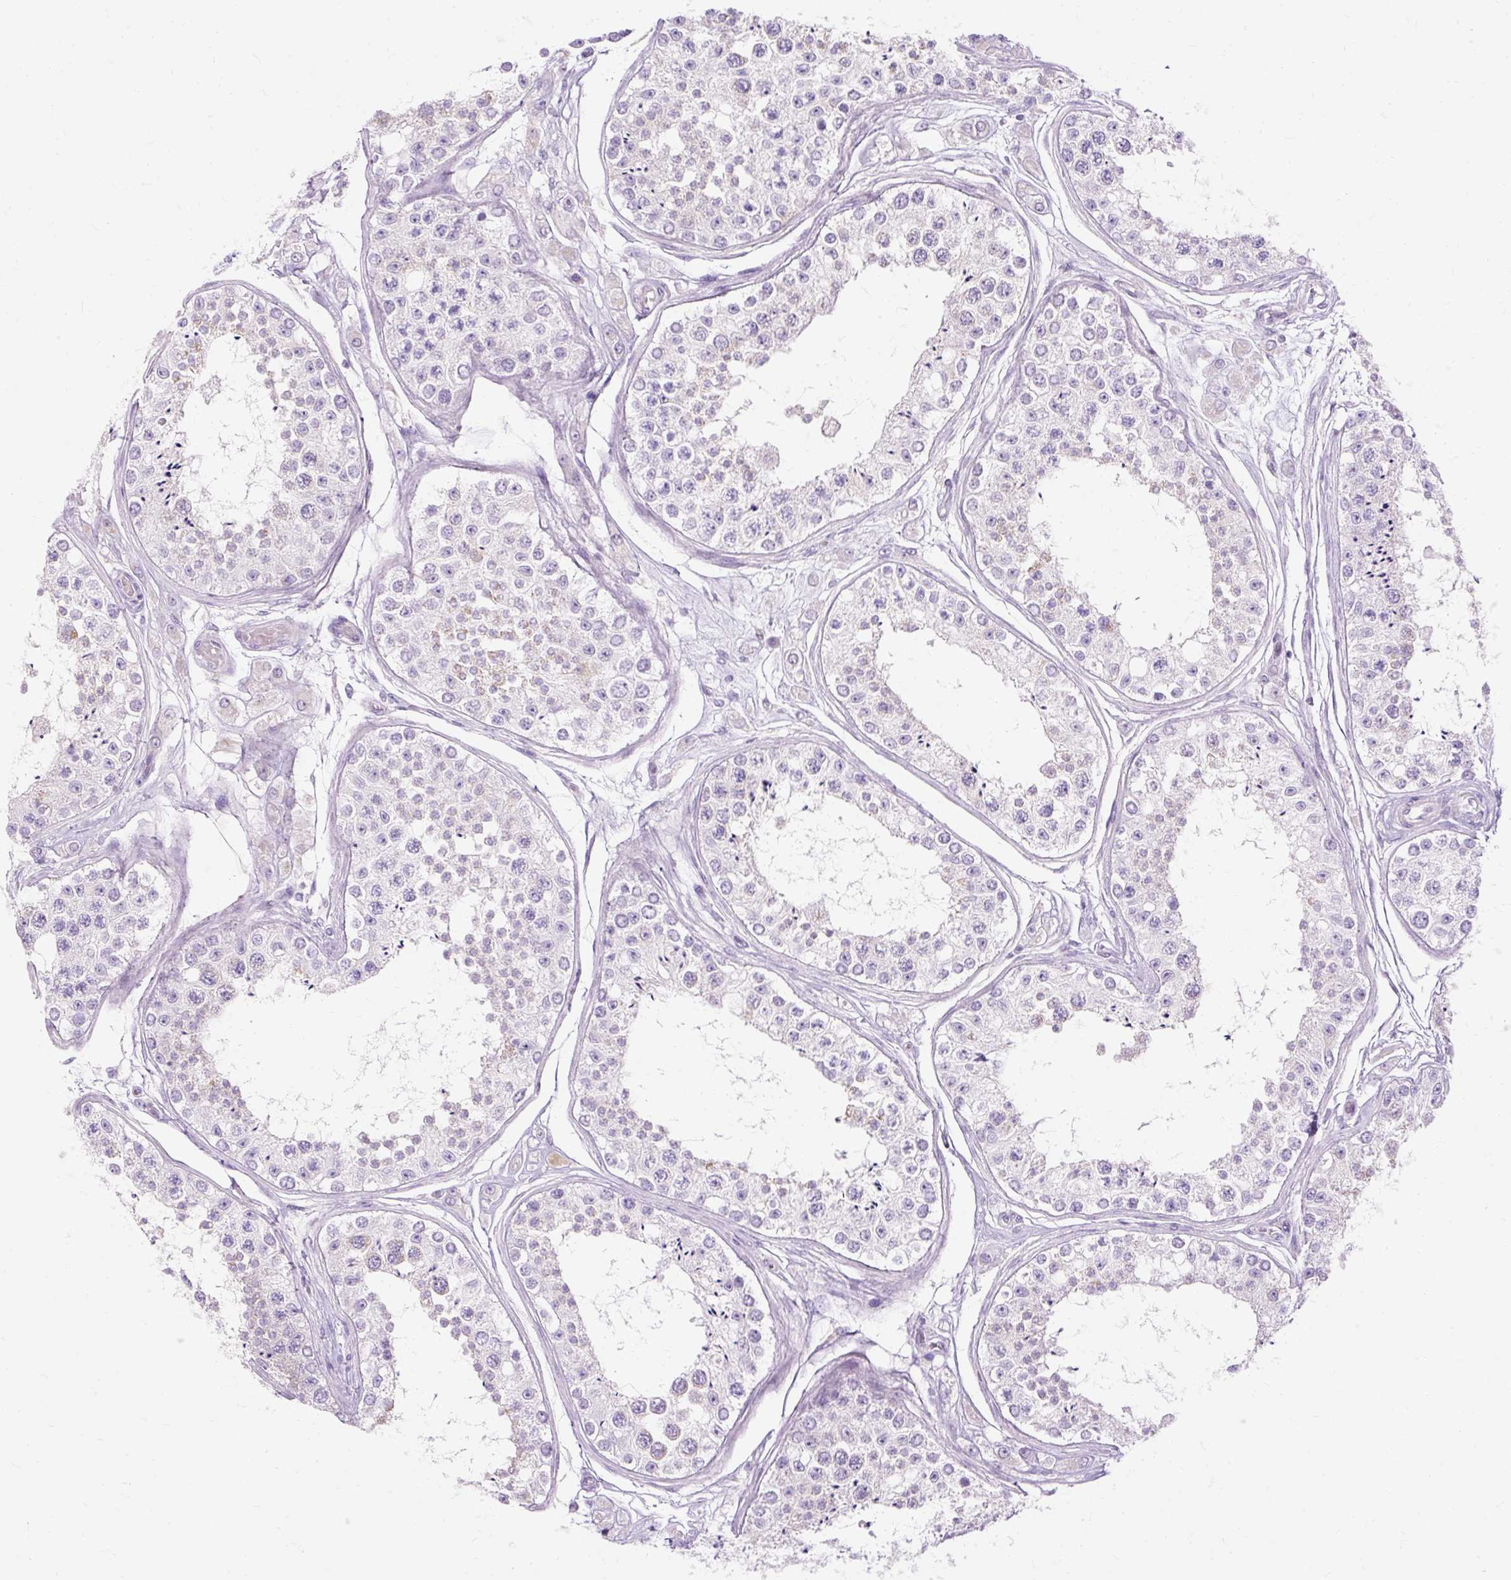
{"staining": {"intensity": "weak", "quantity": "<25%", "location": "cytoplasmic/membranous"}, "tissue": "testis", "cell_type": "Cells in seminiferous ducts", "image_type": "normal", "snomed": [{"axis": "morphology", "description": "Normal tissue, NOS"}, {"axis": "topography", "description": "Testis"}], "caption": "The micrograph displays no significant staining in cells in seminiferous ducts of testis.", "gene": "HSD11B1", "patient": {"sex": "male", "age": 25}}